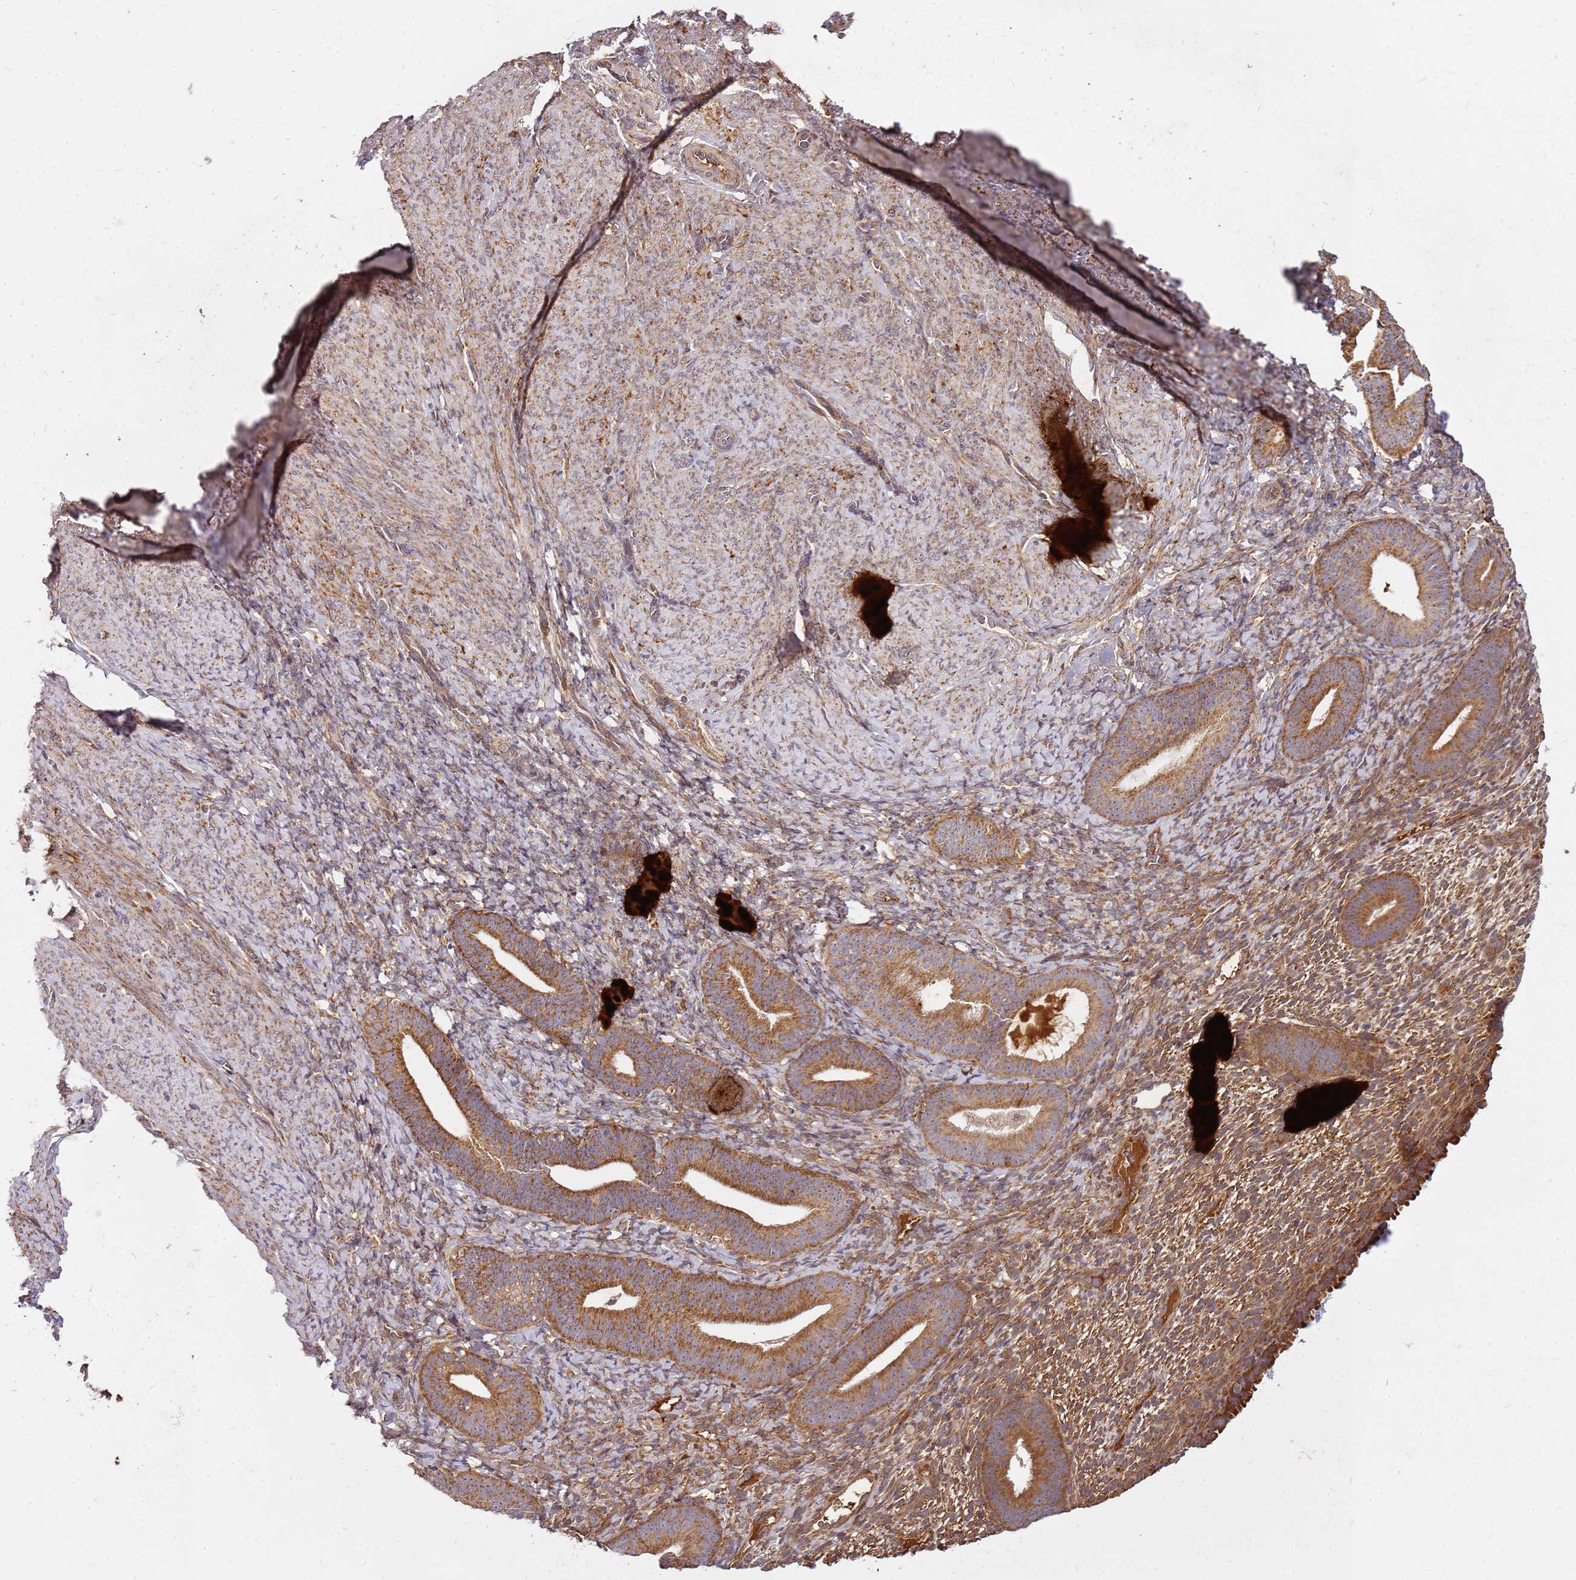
{"staining": {"intensity": "moderate", "quantity": ">75%", "location": "cytoplasmic/membranous"}, "tissue": "endometrium", "cell_type": "Cells in endometrial stroma", "image_type": "normal", "snomed": [{"axis": "morphology", "description": "Normal tissue, NOS"}, {"axis": "topography", "description": "Endometrium"}], "caption": "An image showing moderate cytoplasmic/membranous expression in approximately >75% of cells in endometrial stroma in unremarkable endometrium, as visualized by brown immunohistochemical staining.", "gene": "CCDC159", "patient": {"sex": "female", "age": 65}}